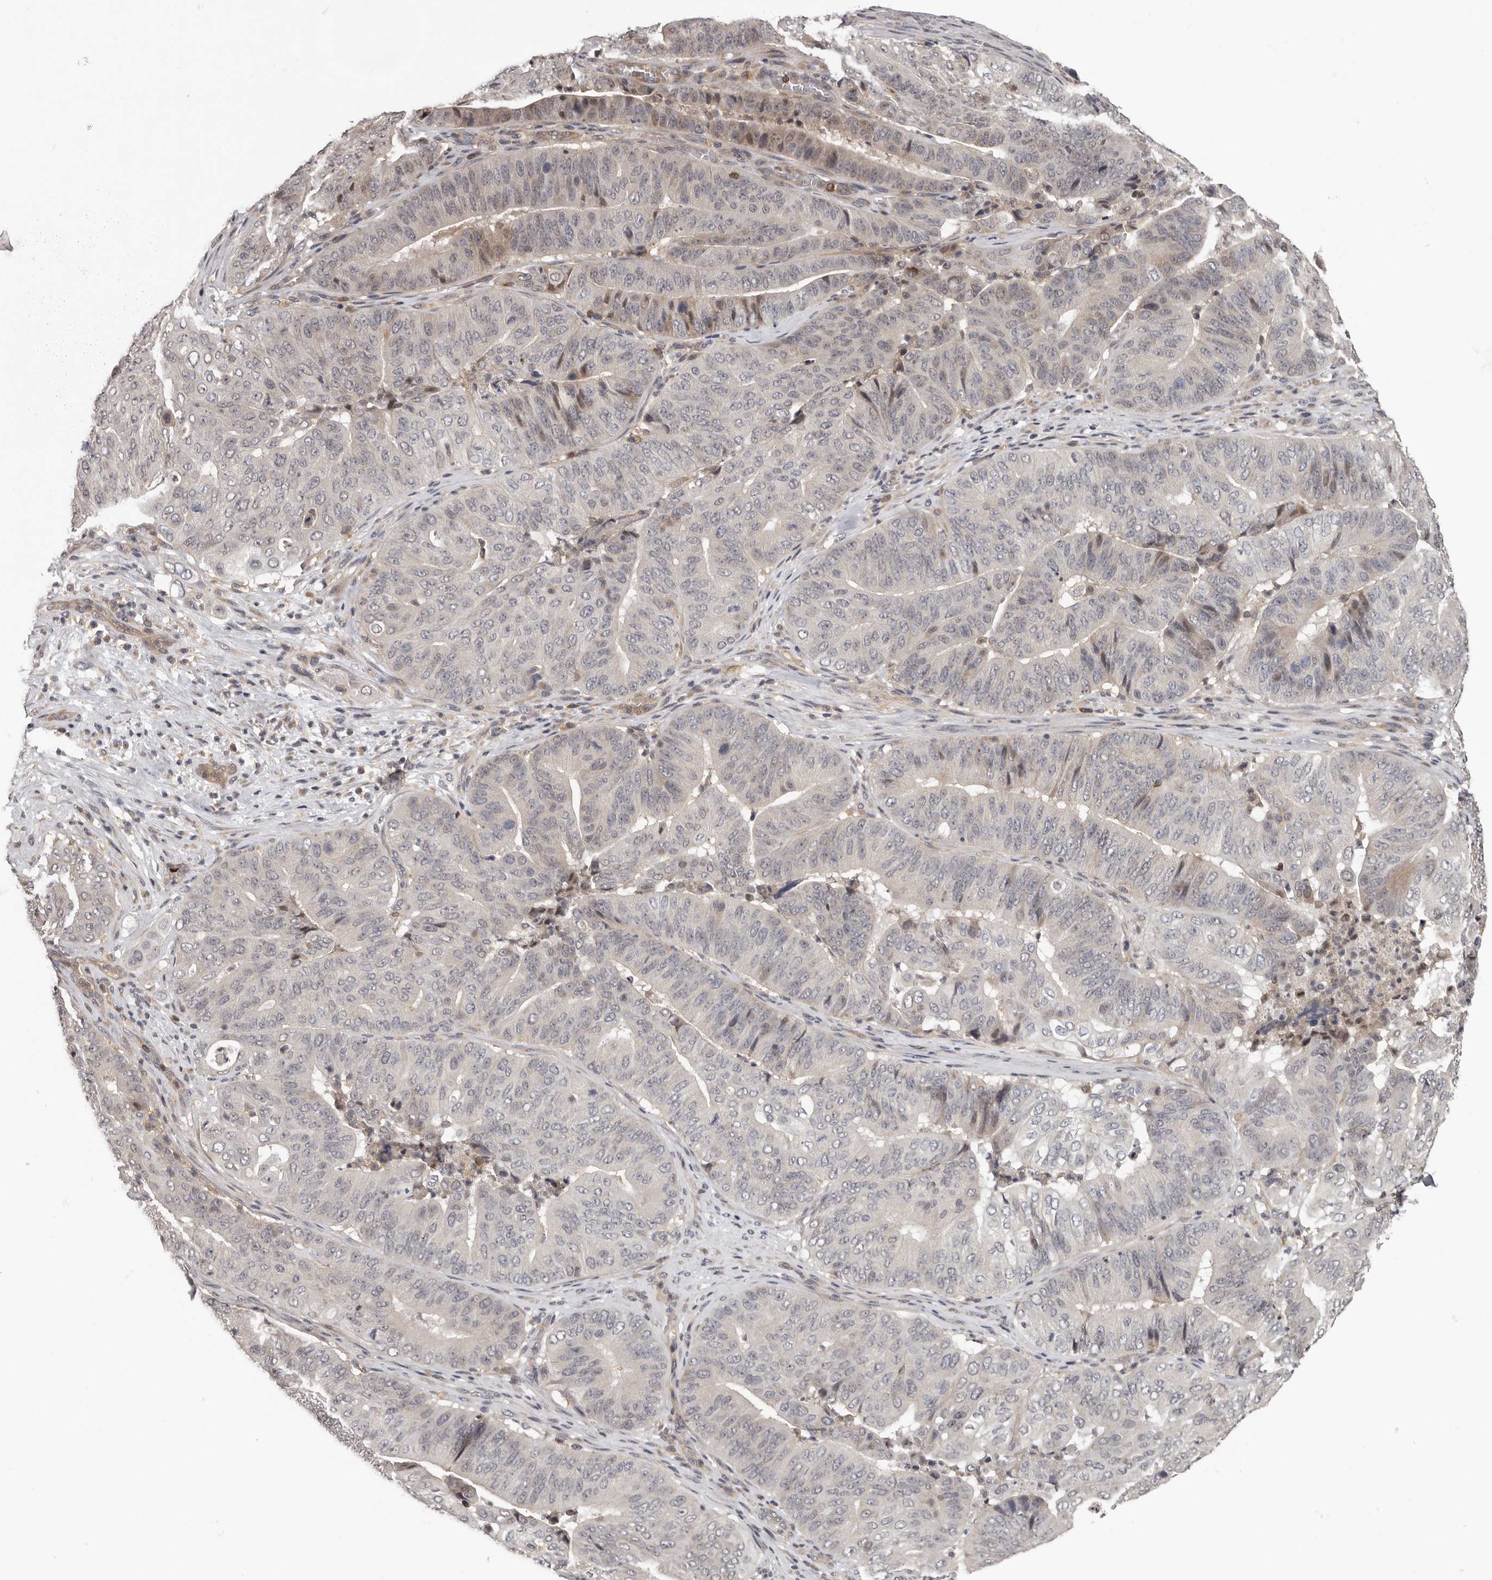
{"staining": {"intensity": "weak", "quantity": "<25%", "location": "cytoplasmic/membranous"}, "tissue": "pancreatic cancer", "cell_type": "Tumor cells", "image_type": "cancer", "snomed": [{"axis": "morphology", "description": "Adenocarcinoma, NOS"}, {"axis": "topography", "description": "Pancreas"}], "caption": "A high-resolution photomicrograph shows IHC staining of pancreatic adenocarcinoma, which displays no significant staining in tumor cells.", "gene": "ANKRD44", "patient": {"sex": "female", "age": 77}}